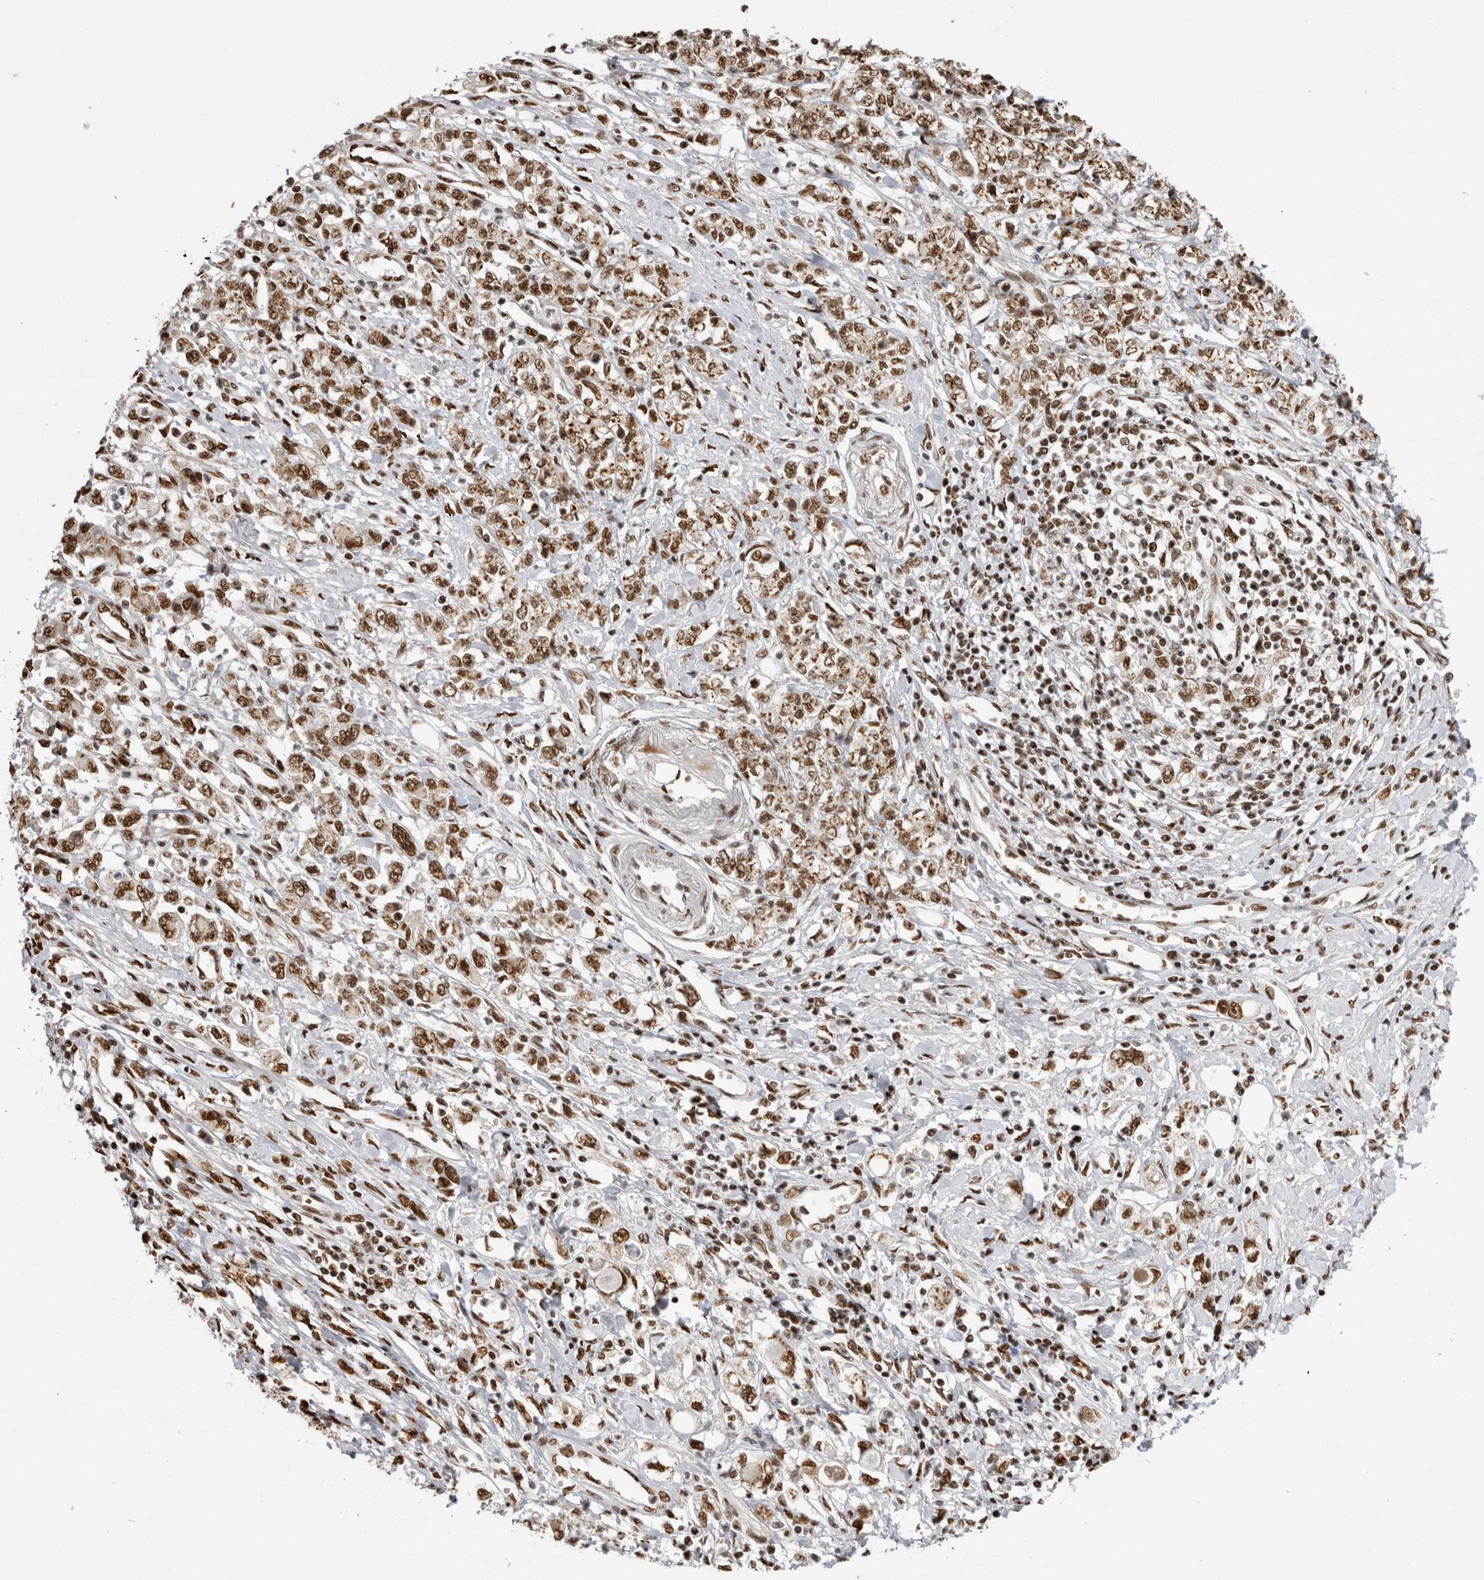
{"staining": {"intensity": "moderate", "quantity": ">75%", "location": "nuclear"}, "tissue": "stomach cancer", "cell_type": "Tumor cells", "image_type": "cancer", "snomed": [{"axis": "morphology", "description": "Adenocarcinoma, NOS"}, {"axis": "topography", "description": "Stomach"}], "caption": "A medium amount of moderate nuclear expression is seen in about >75% of tumor cells in stomach adenocarcinoma tissue.", "gene": "EYA2", "patient": {"sex": "female", "age": 76}}